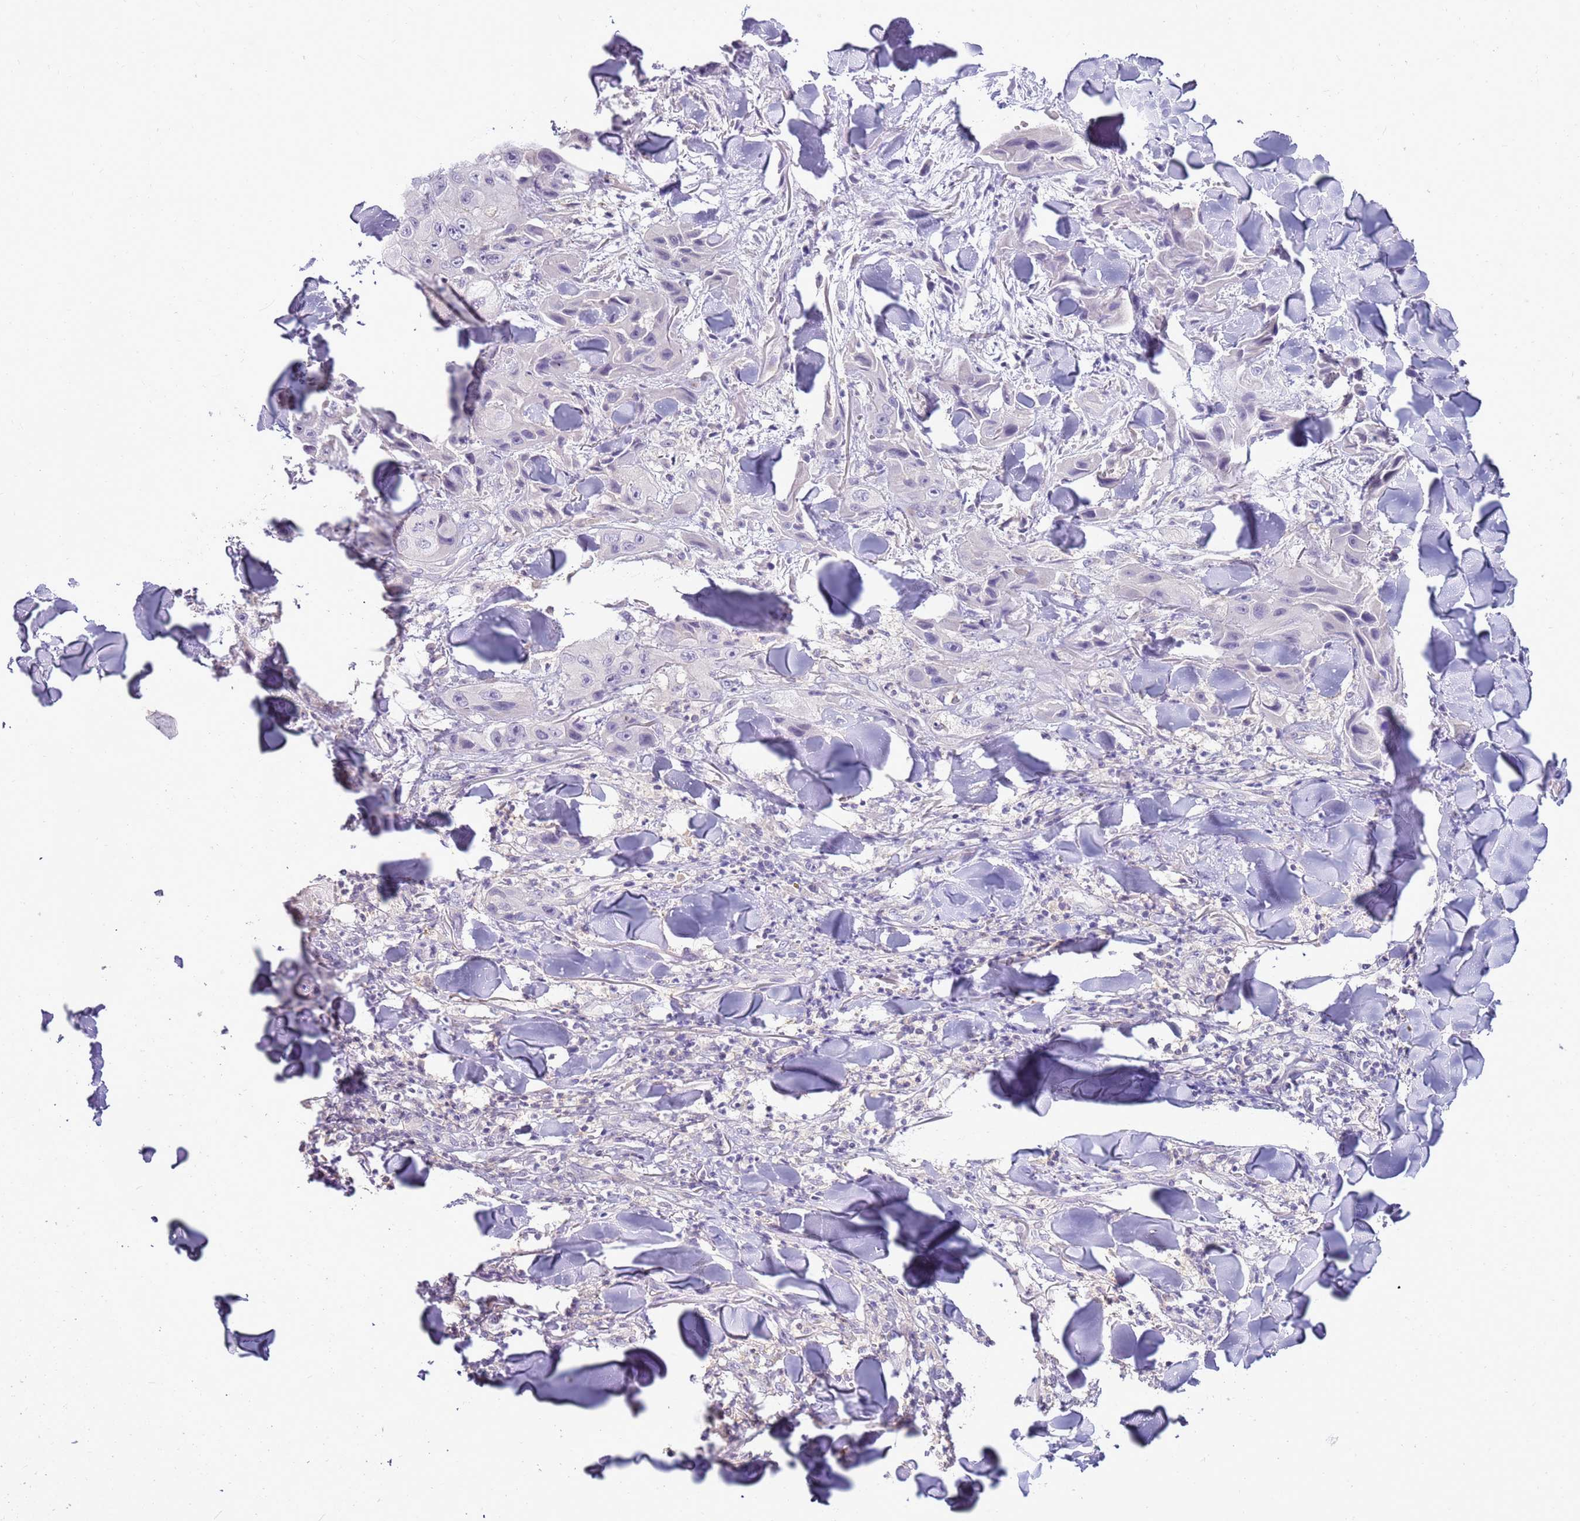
{"staining": {"intensity": "negative", "quantity": "none", "location": "none"}, "tissue": "skin cancer", "cell_type": "Tumor cells", "image_type": "cancer", "snomed": [{"axis": "morphology", "description": "Squamous cell carcinoma, NOS"}, {"axis": "topography", "description": "Skin"}, {"axis": "topography", "description": "Subcutis"}], "caption": "This histopathology image is of skin cancer stained with immunohistochemistry to label a protein in brown with the nuclei are counter-stained blue. There is no staining in tumor cells.", "gene": "CAPN7", "patient": {"sex": "male", "age": 73}}